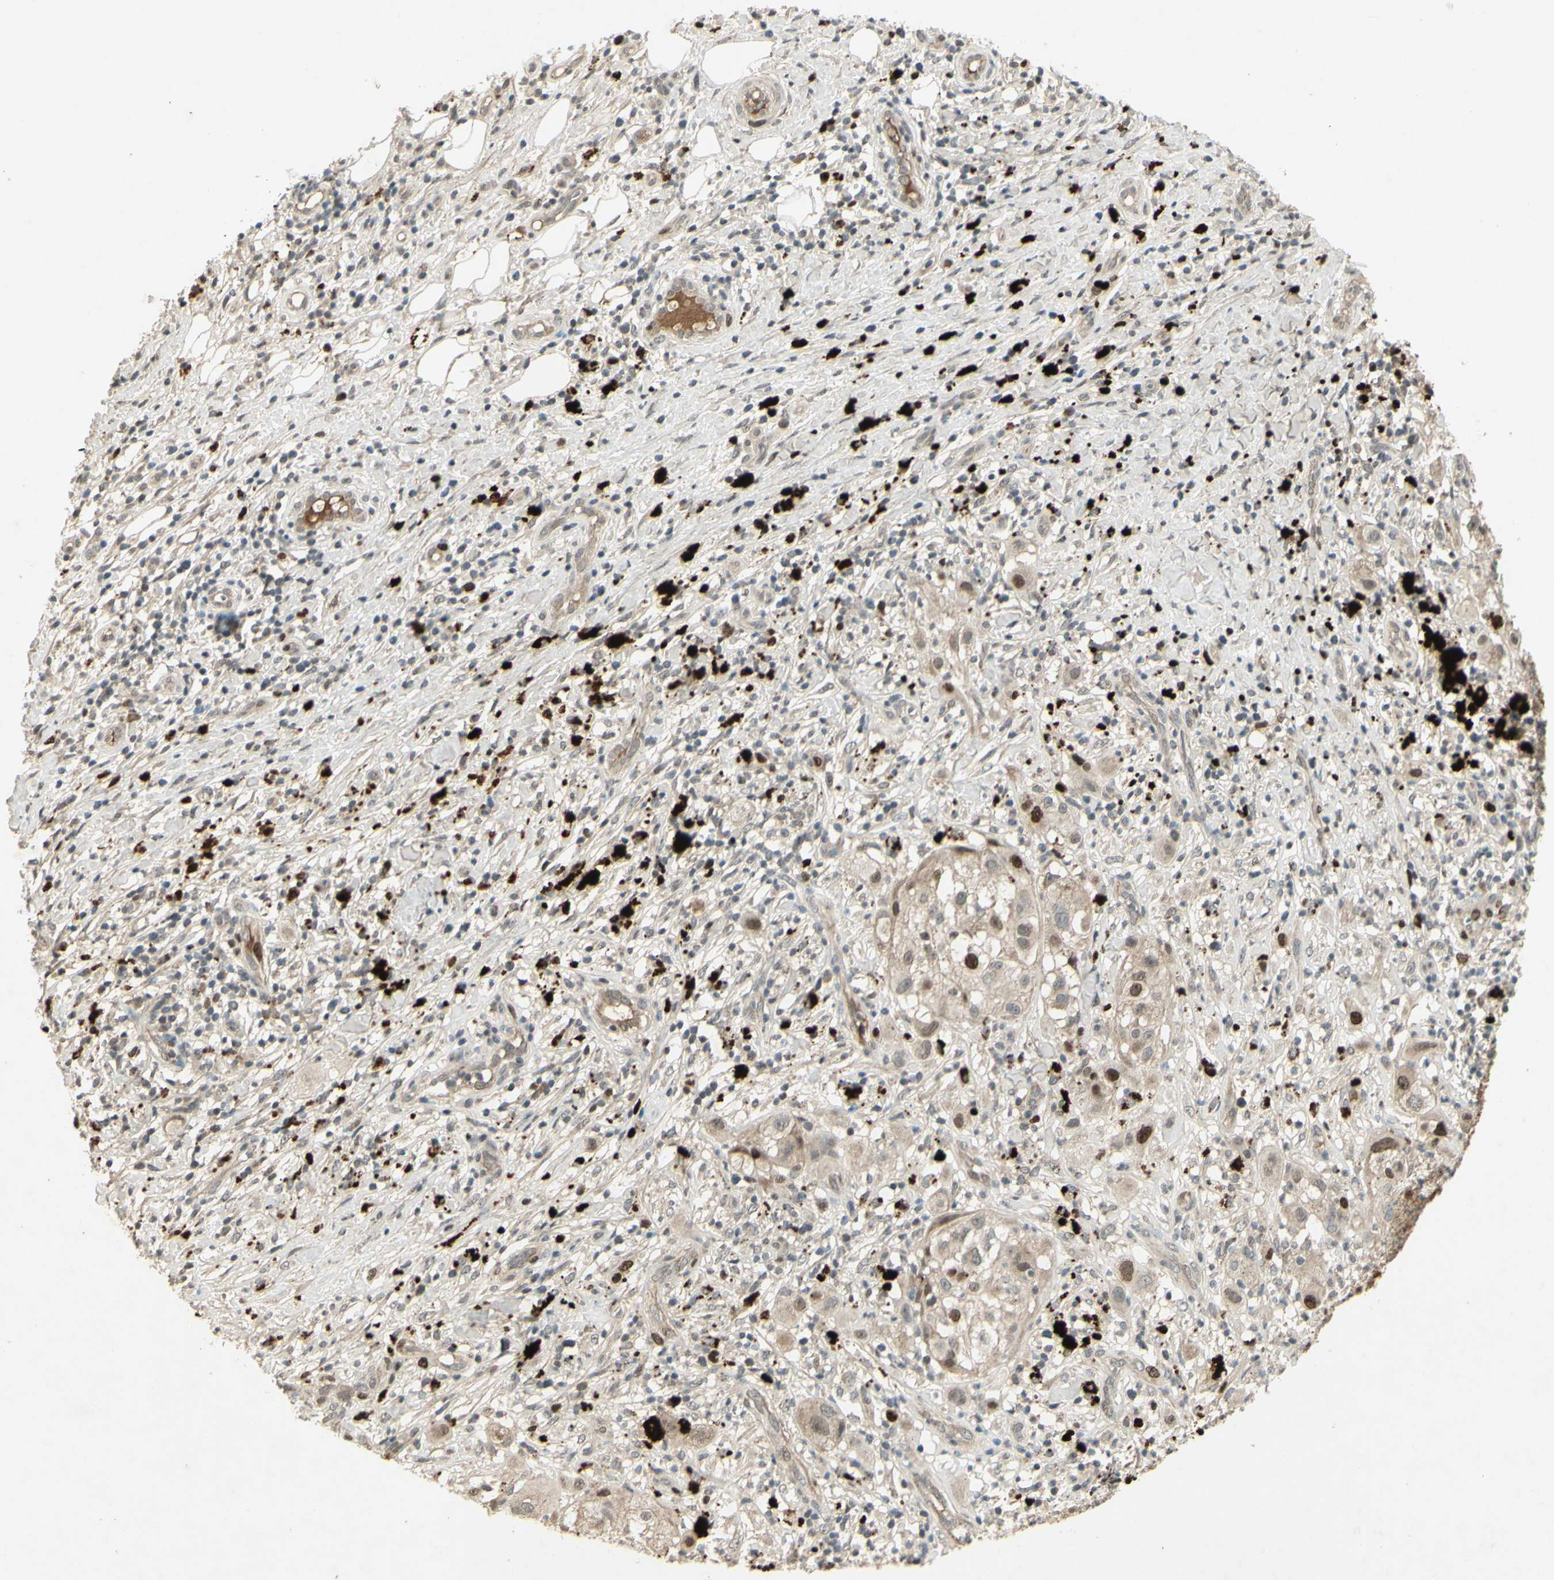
{"staining": {"intensity": "strong", "quantity": "<25%", "location": "nuclear"}, "tissue": "melanoma", "cell_type": "Tumor cells", "image_type": "cancer", "snomed": [{"axis": "morphology", "description": "Necrosis, NOS"}, {"axis": "morphology", "description": "Malignant melanoma, NOS"}, {"axis": "topography", "description": "Skin"}], "caption": "Human melanoma stained with a brown dye reveals strong nuclear positive staining in about <25% of tumor cells.", "gene": "RAD18", "patient": {"sex": "female", "age": 87}}